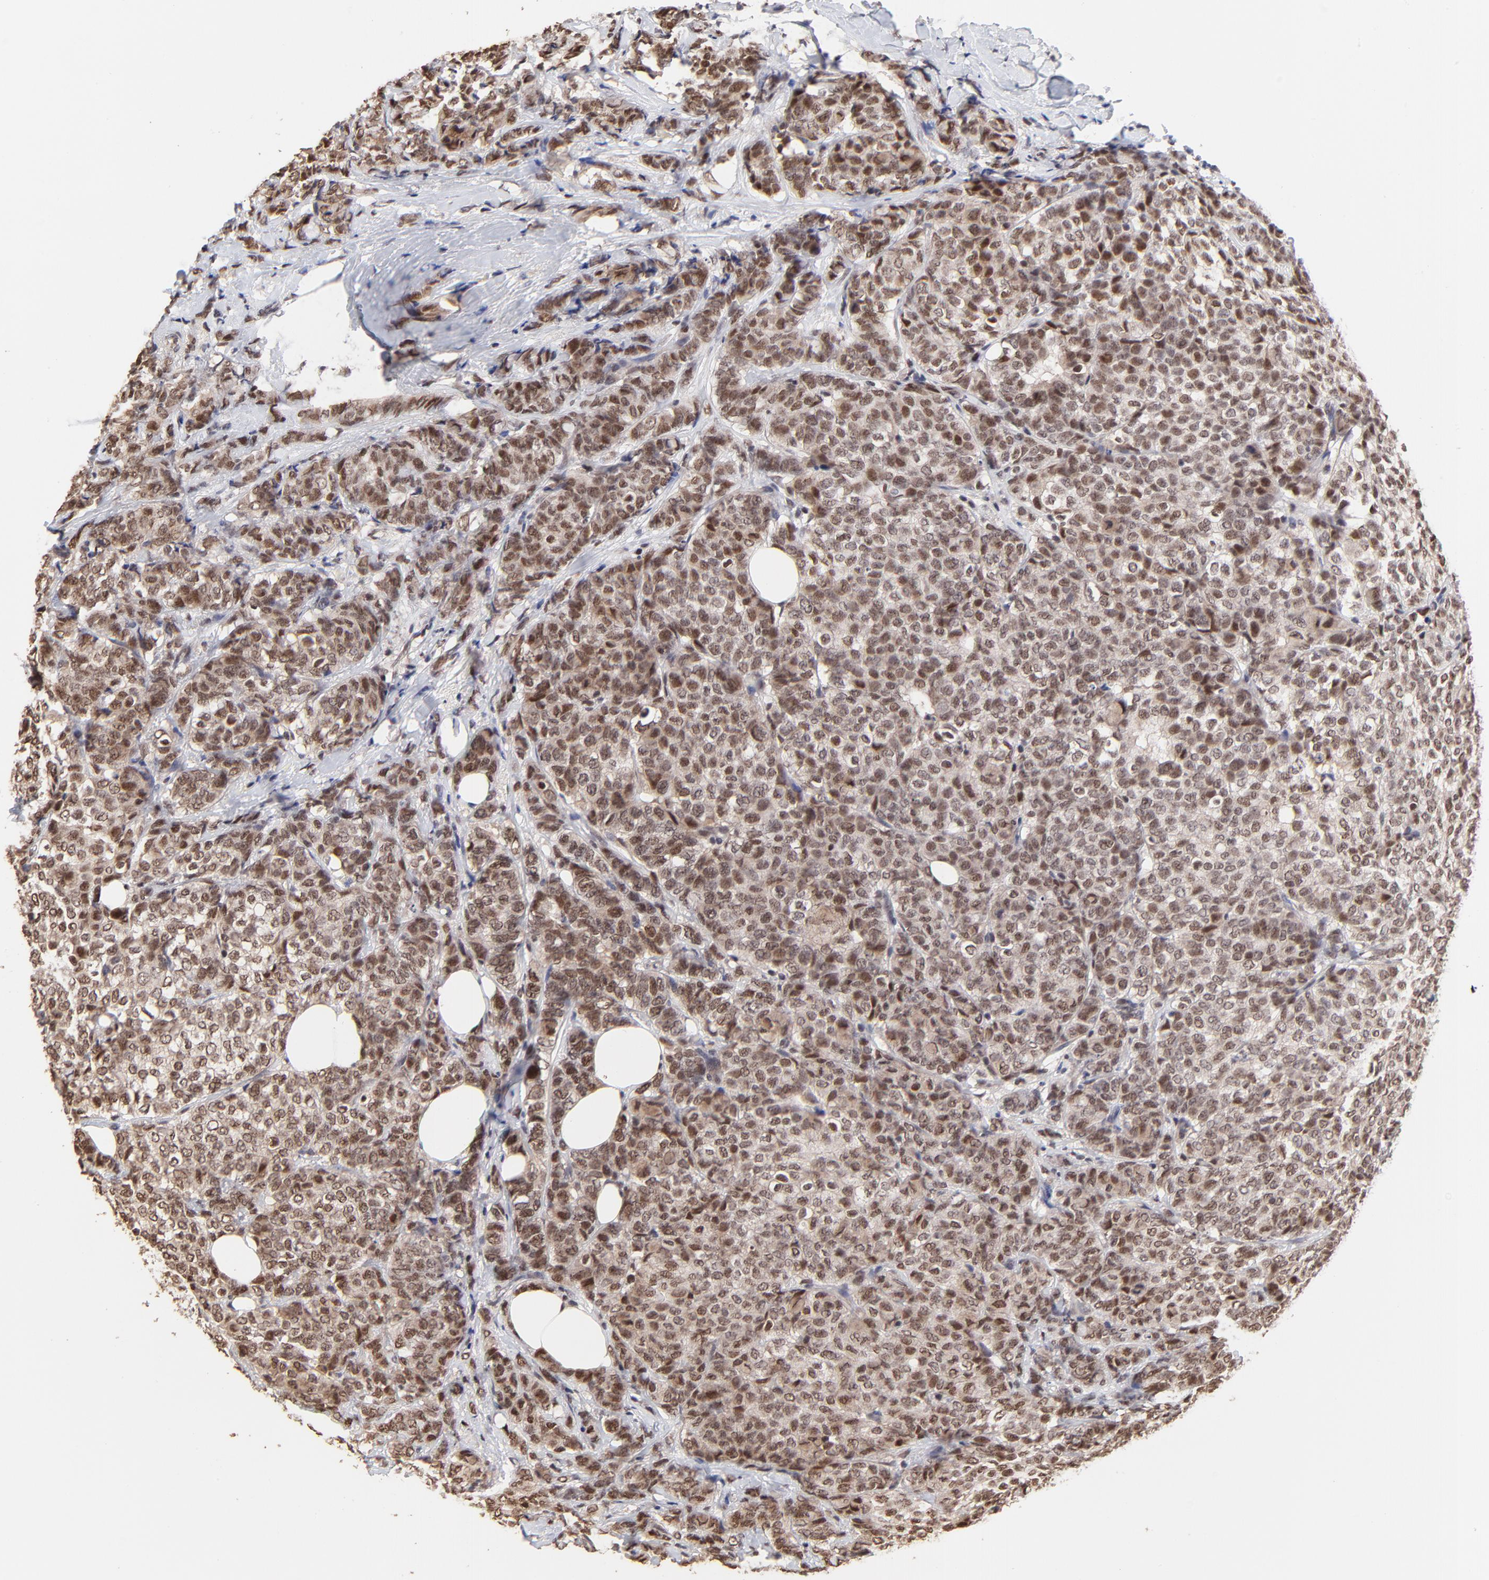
{"staining": {"intensity": "moderate", "quantity": ">75%", "location": "cytoplasmic/membranous,nuclear"}, "tissue": "breast cancer", "cell_type": "Tumor cells", "image_type": "cancer", "snomed": [{"axis": "morphology", "description": "Lobular carcinoma"}, {"axis": "topography", "description": "Breast"}], "caption": "IHC (DAB) staining of breast lobular carcinoma shows moderate cytoplasmic/membranous and nuclear protein positivity in about >75% of tumor cells. Using DAB (brown) and hematoxylin (blue) stains, captured at high magnification using brightfield microscopy.", "gene": "DSN1", "patient": {"sex": "female", "age": 60}}